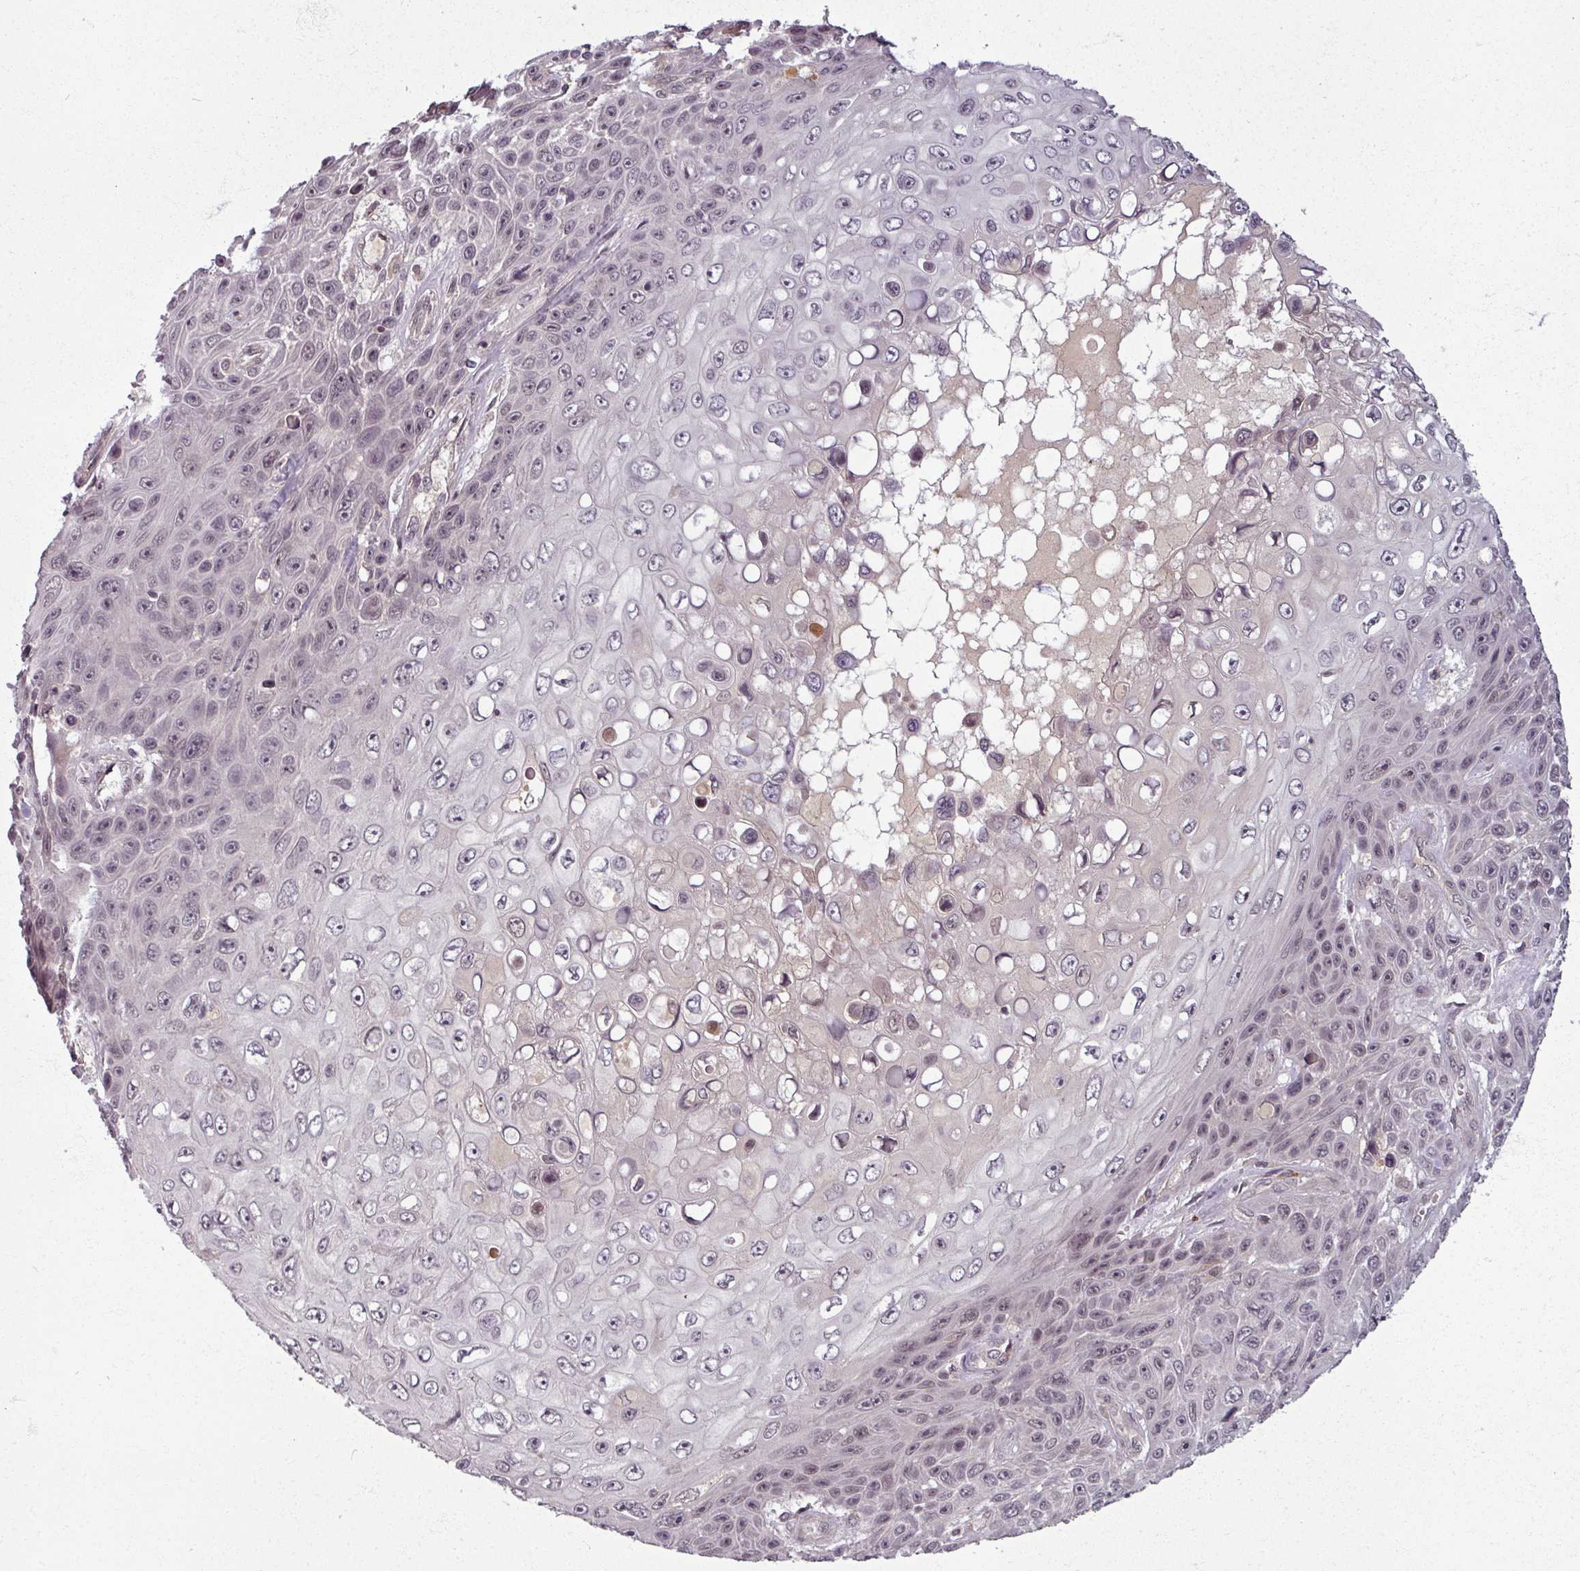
{"staining": {"intensity": "negative", "quantity": "none", "location": "none"}, "tissue": "skin cancer", "cell_type": "Tumor cells", "image_type": "cancer", "snomed": [{"axis": "morphology", "description": "Squamous cell carcinoma, NOS"}, {"axis": "topography", "description": "Skin"}], "caption": "A high-resolution photomicrograph shows immunohistochemistry staining of skin cancer (squamous cell carcinoma), which demonstrates no significant positivity in tumor cells.", "gene": "POLR2G", "patient": {"sex": "male", "age": 82}}